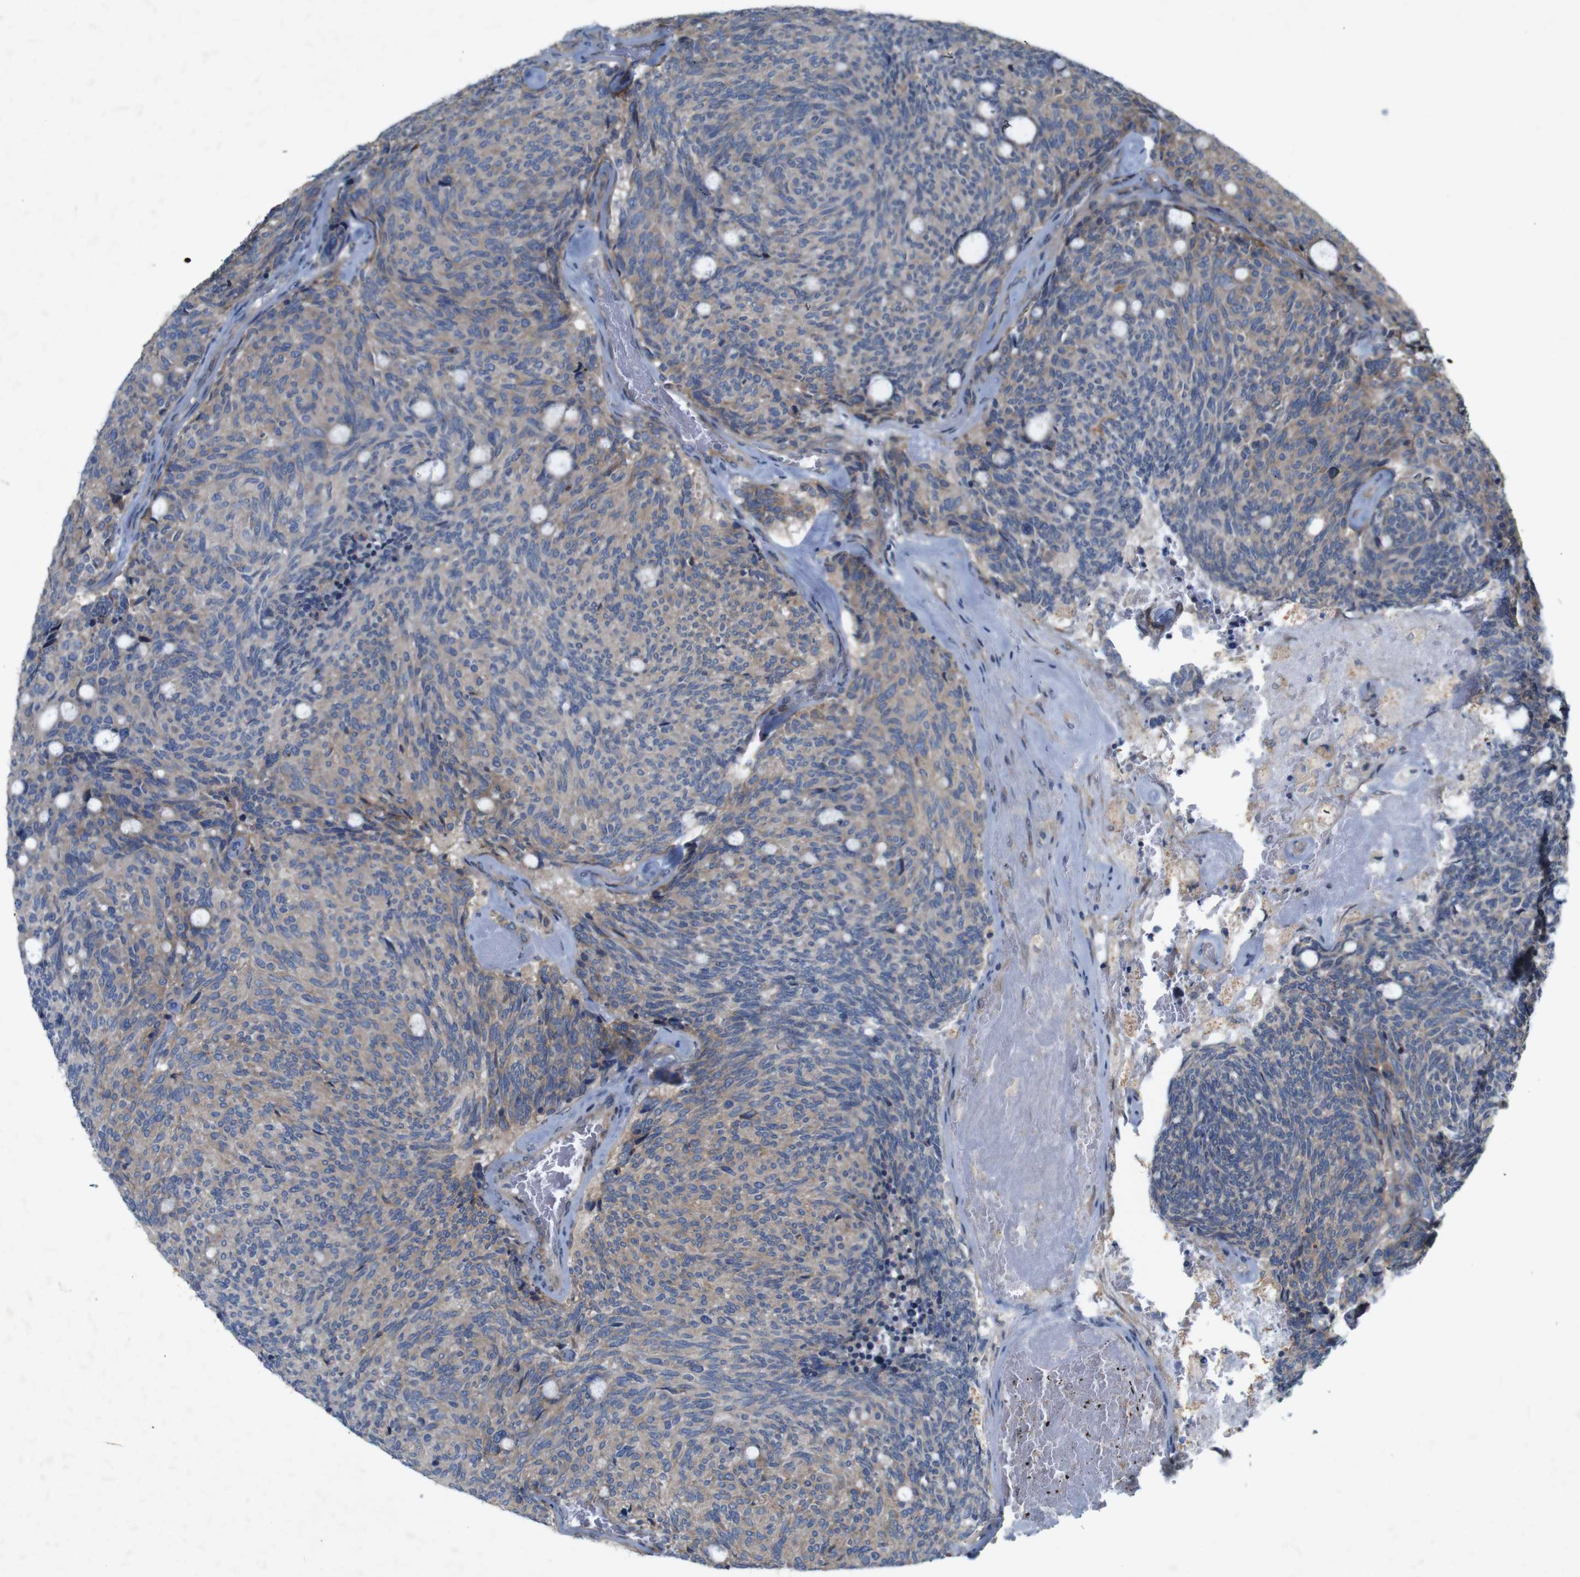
{"staining": {"intensity": "weak", "quantity": ">75%", "location": "cytoplasmic/membranous"}, "tissue": "carcinoid", "cell_type": "Tumor cells", "image_type": "cancer", "snomed": [{"axis": "morphology", "description": "Carcinoid, malignant, NOS"}, {"axis": "topography", "description": "Pancreas"}], "caption": "About >75% of tumor cells in carcinoid (malignant) show weak cytoplasmic/membranous protein staining as visualized by brown immunohistochemical staining.", "gene": "SIGLEC8", "patient": {"sex": "female", "age": 54}}